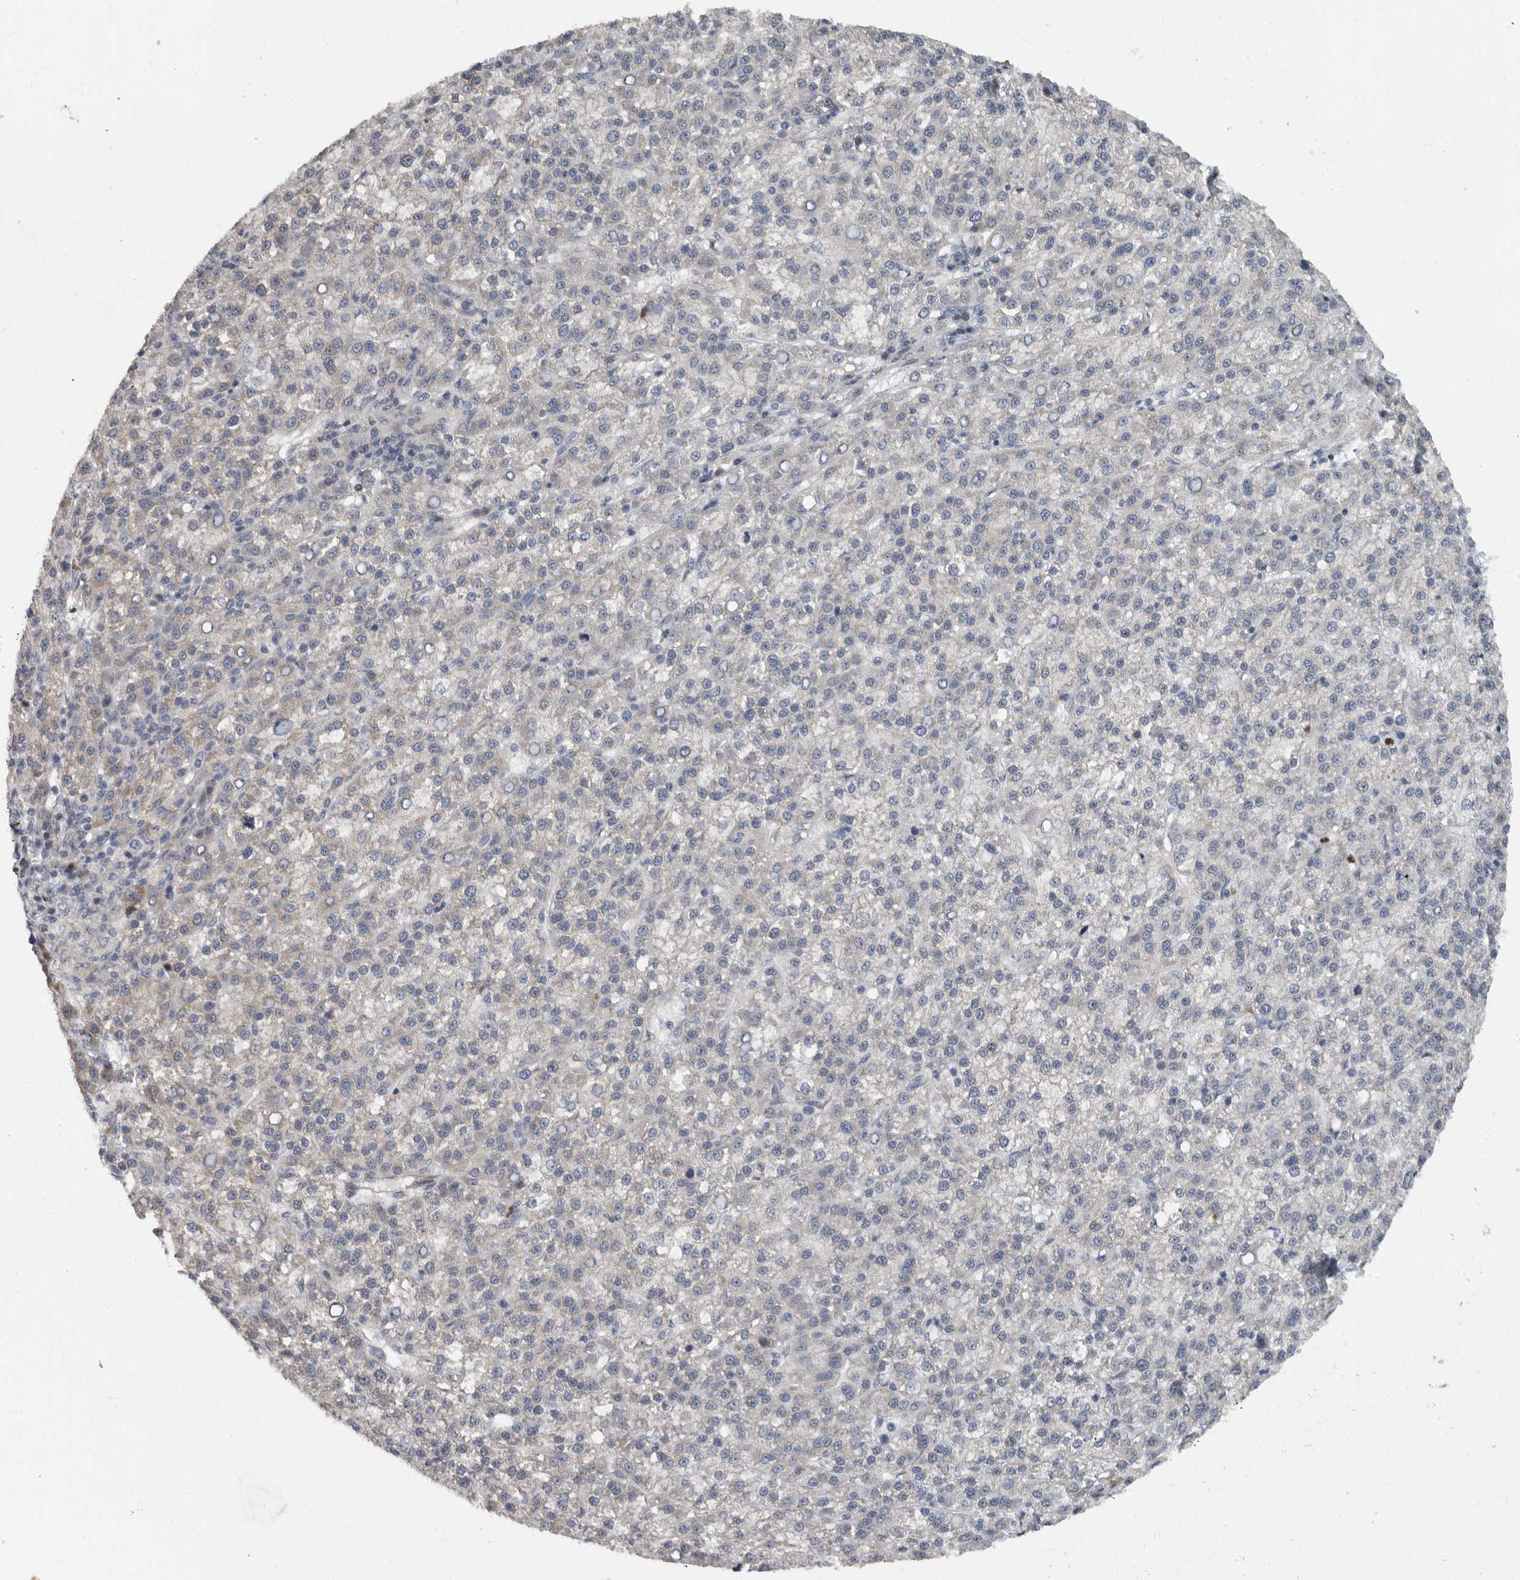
{"staining": {"intensity": "negative", "quantity": "none", "location": "none"}, "tissue": "liver cancer", "cell_type": "Tumor cells", "image_type": "cancer", "snomed": [{"axis": "morphology", "description": "Carcinoma, Hepatocellular, NOS"}, {"axis": "topography", "description": "Liver"}], "caption": "There is no significant positivity in tumor cells of liver hepatocellular carcinoma.", "gene": "PDCD11", "patient": {"sex": "female", "age": 58}}